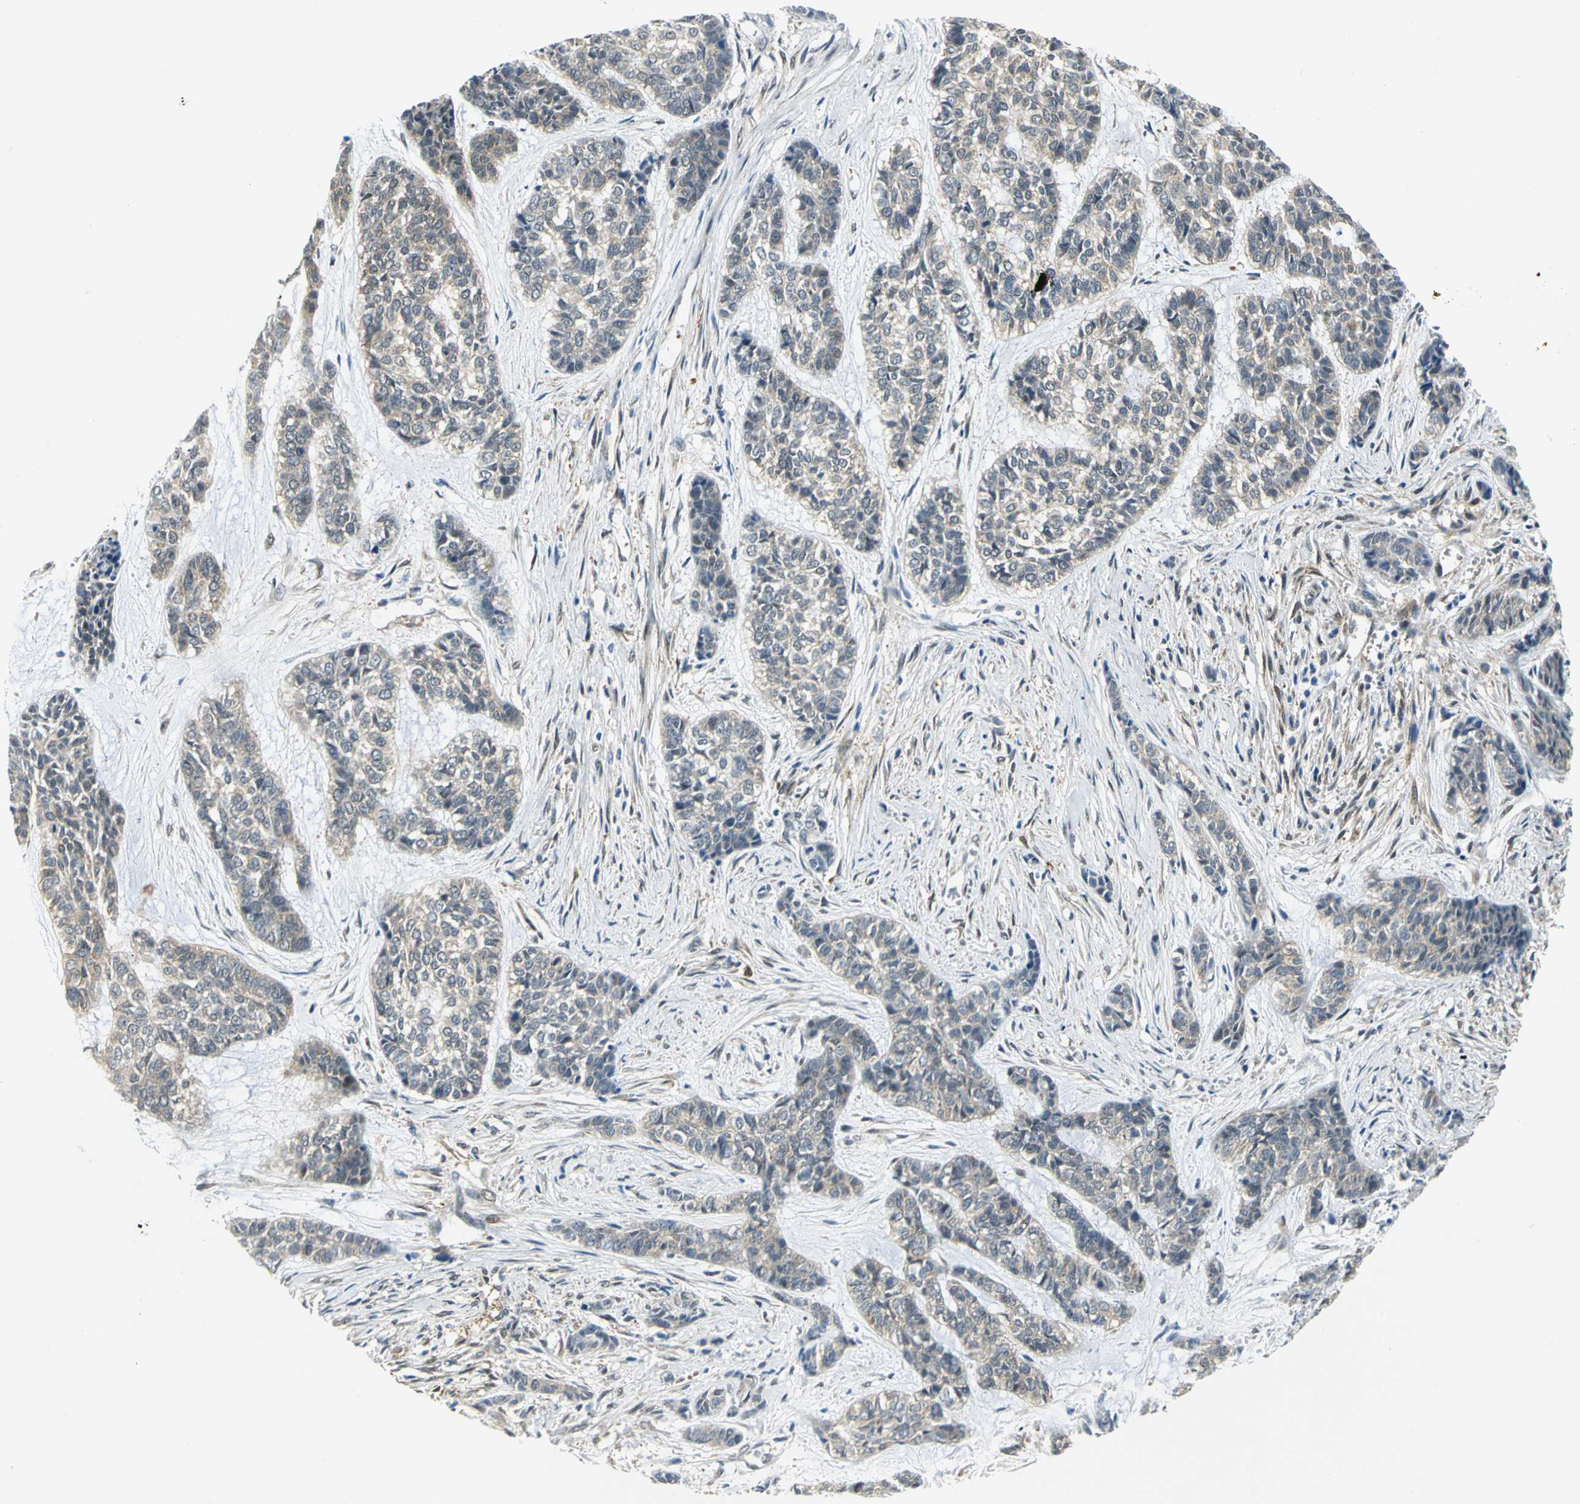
{"staining": {"intensity": "weak", "quantity": "25%-75%", "location": "cytoplasmic/membranous"}, "tissue": "skin cancer", "cell_type": "Tumor cells", "image_type": "cancer", "snomed": [{"axis": "morphology", "description": "Basal cell carcinoma"}, {"axis": "topography", "description": "Skin"}], "caption": "The photomicrograph demonstrates a brown stain indicating the presence of a protein in the cytoplasmic/membranous of tumor cells in skin cancer.", "gene": "PGM3", "patient": {"sex": "female", "age": 64}}